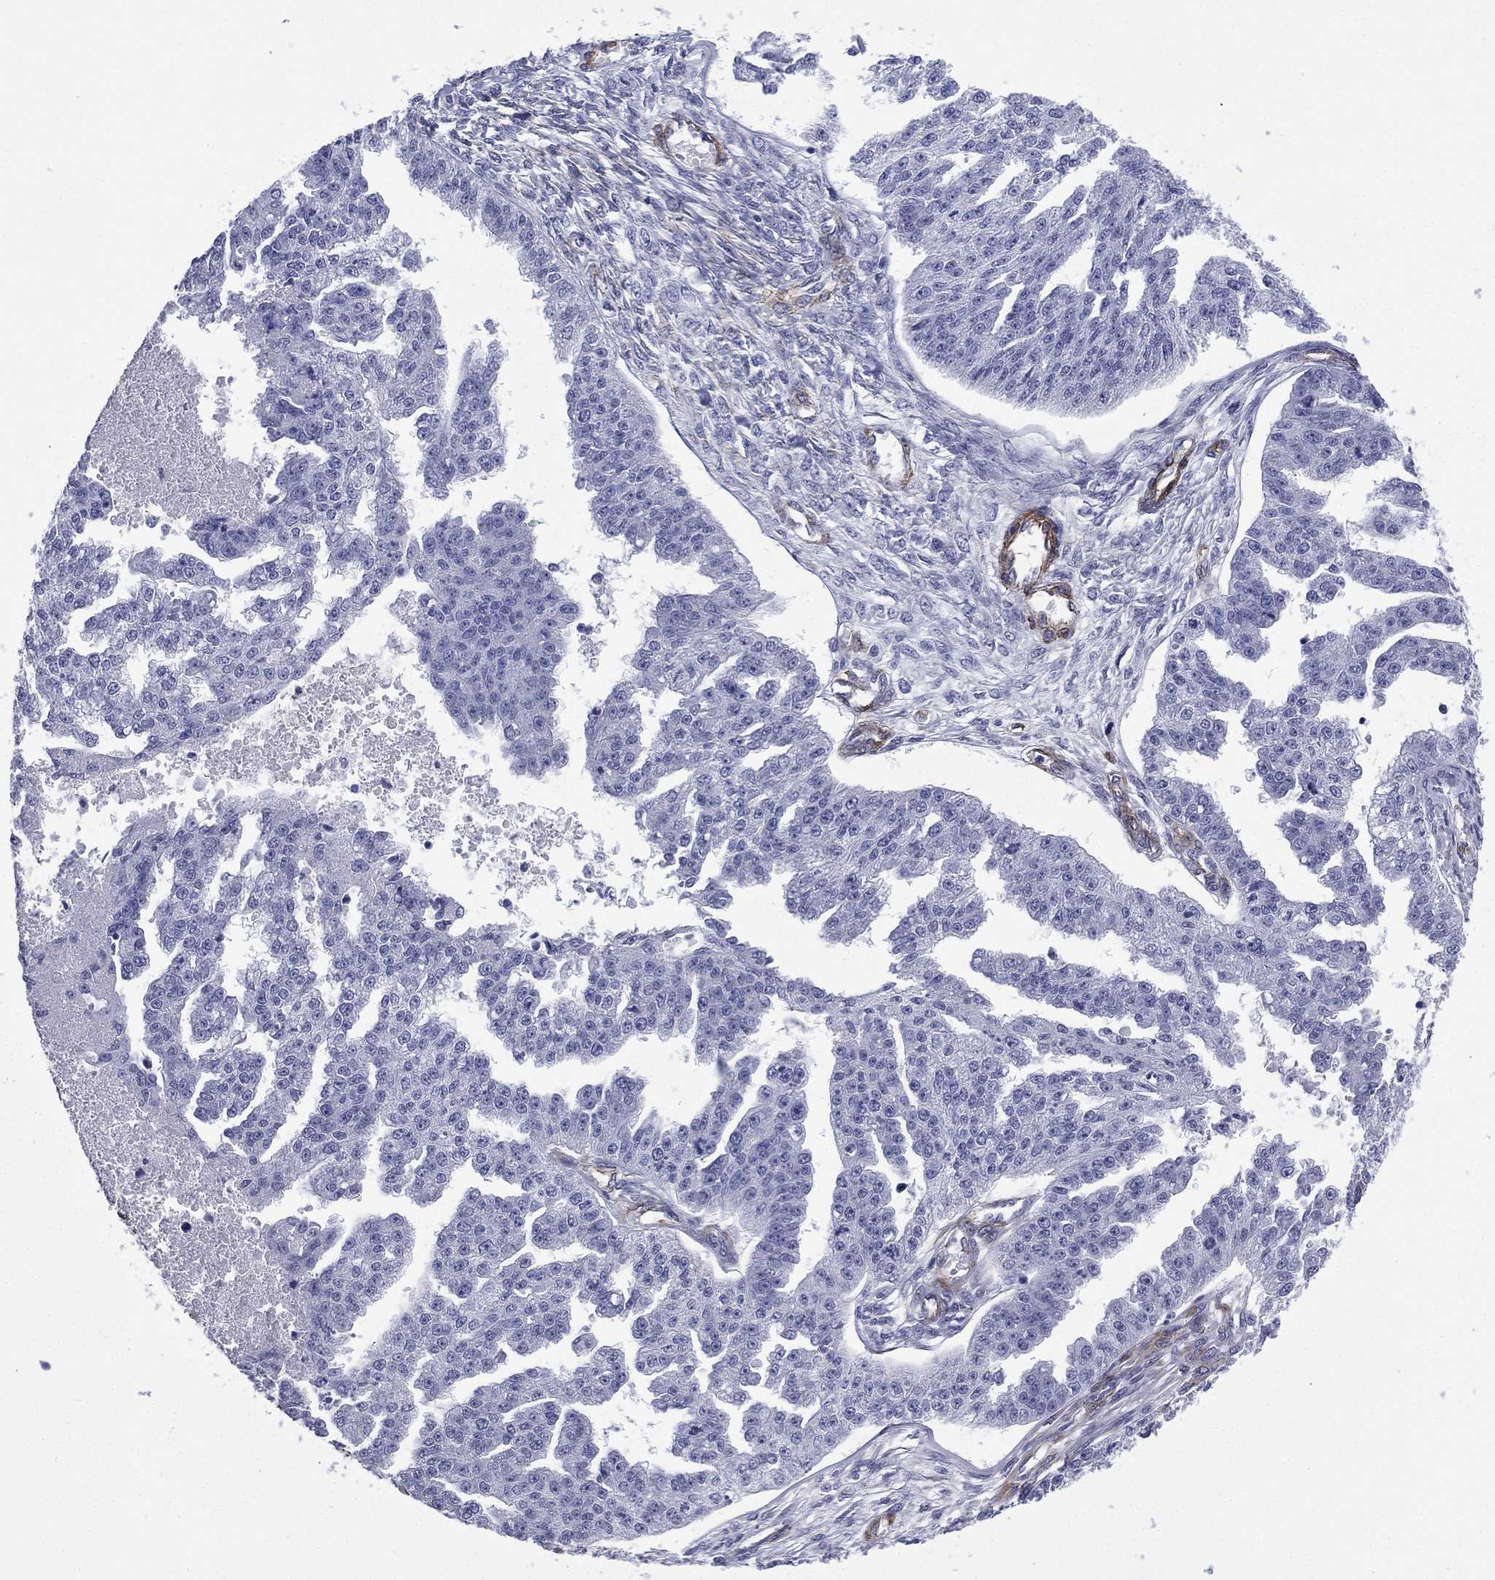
{"staining": {"intensity": "negative", "quantity": "none", "location": "none"}, "tissue": "ovarian cancer", "cell_type": "Tumor cells", "image_type": "cancer", "snomed": [{"axis": "morphology", "description": "Cystadenocarcinoma, serous, NOS"}, {"axis": "topography", "description": "Ovary"}], "caption": "An image of human ovarian cancer is negative for staining in tumor cells.", "gene": "CAVIN3", "patient": {"sex": "female", "age": 58}}